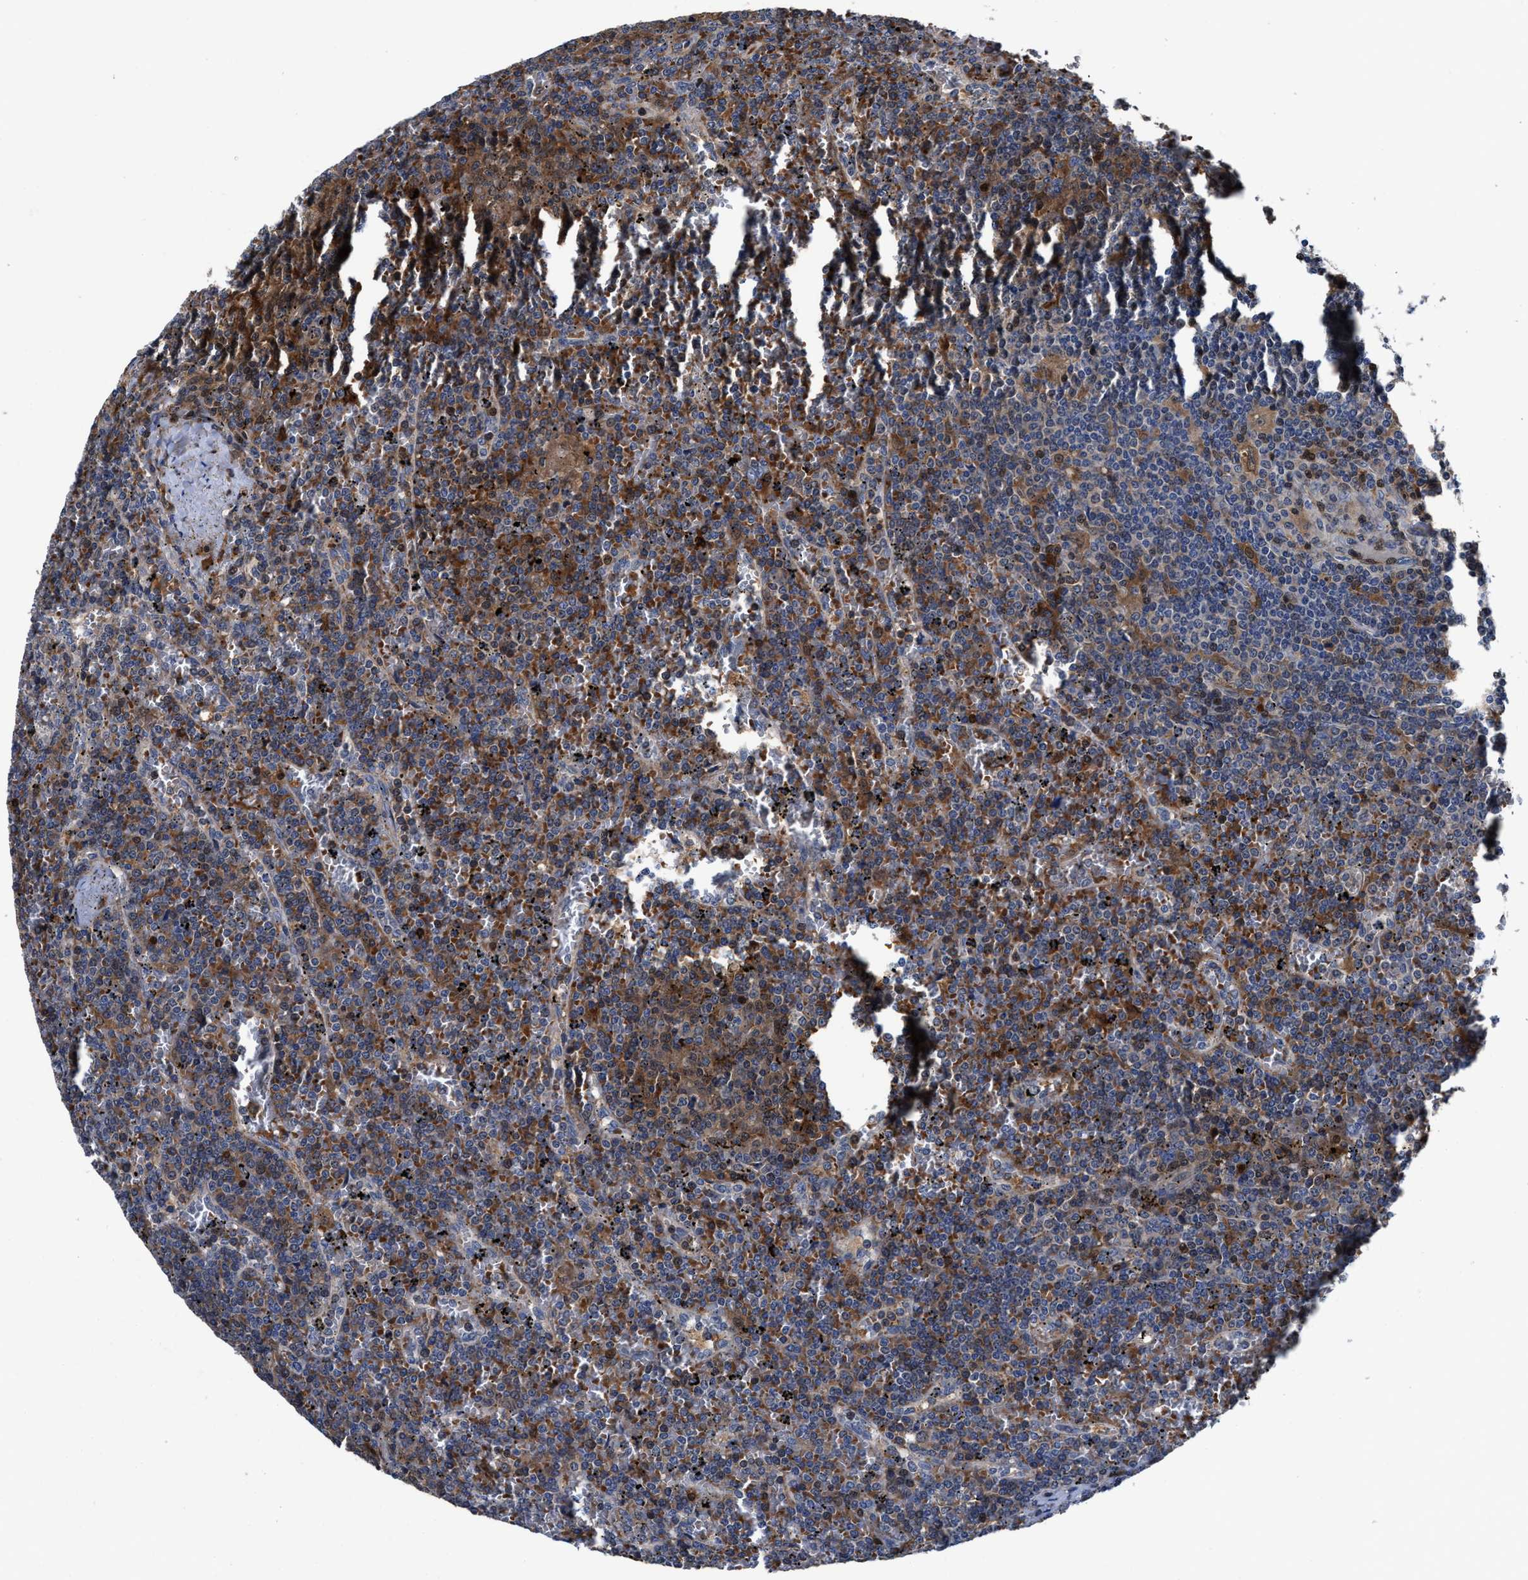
{"staining": {"intensity": "moderate", "quantity": "25%-75%", "location": "cytoplasmic/membranous"}, "tissue": "lymphoma", "cell_type": "Tumor cells", "image_type": "cancer", "snomed": [{"axis": "morphology", "description": "Malignant lymphoma, non-Hodgkin's type, Low grade"}, {"axis": "topography", "description": "Spleen"}], "caption": "Moderate cytoplasmic/membranous positivity is appreciated in about 25%-75% of tumor cells in malignant lymphoma, non-Hodgkin's type (low-grade).", "gene": "RGS10", "patient": {"sex": "female", "age": 19}}